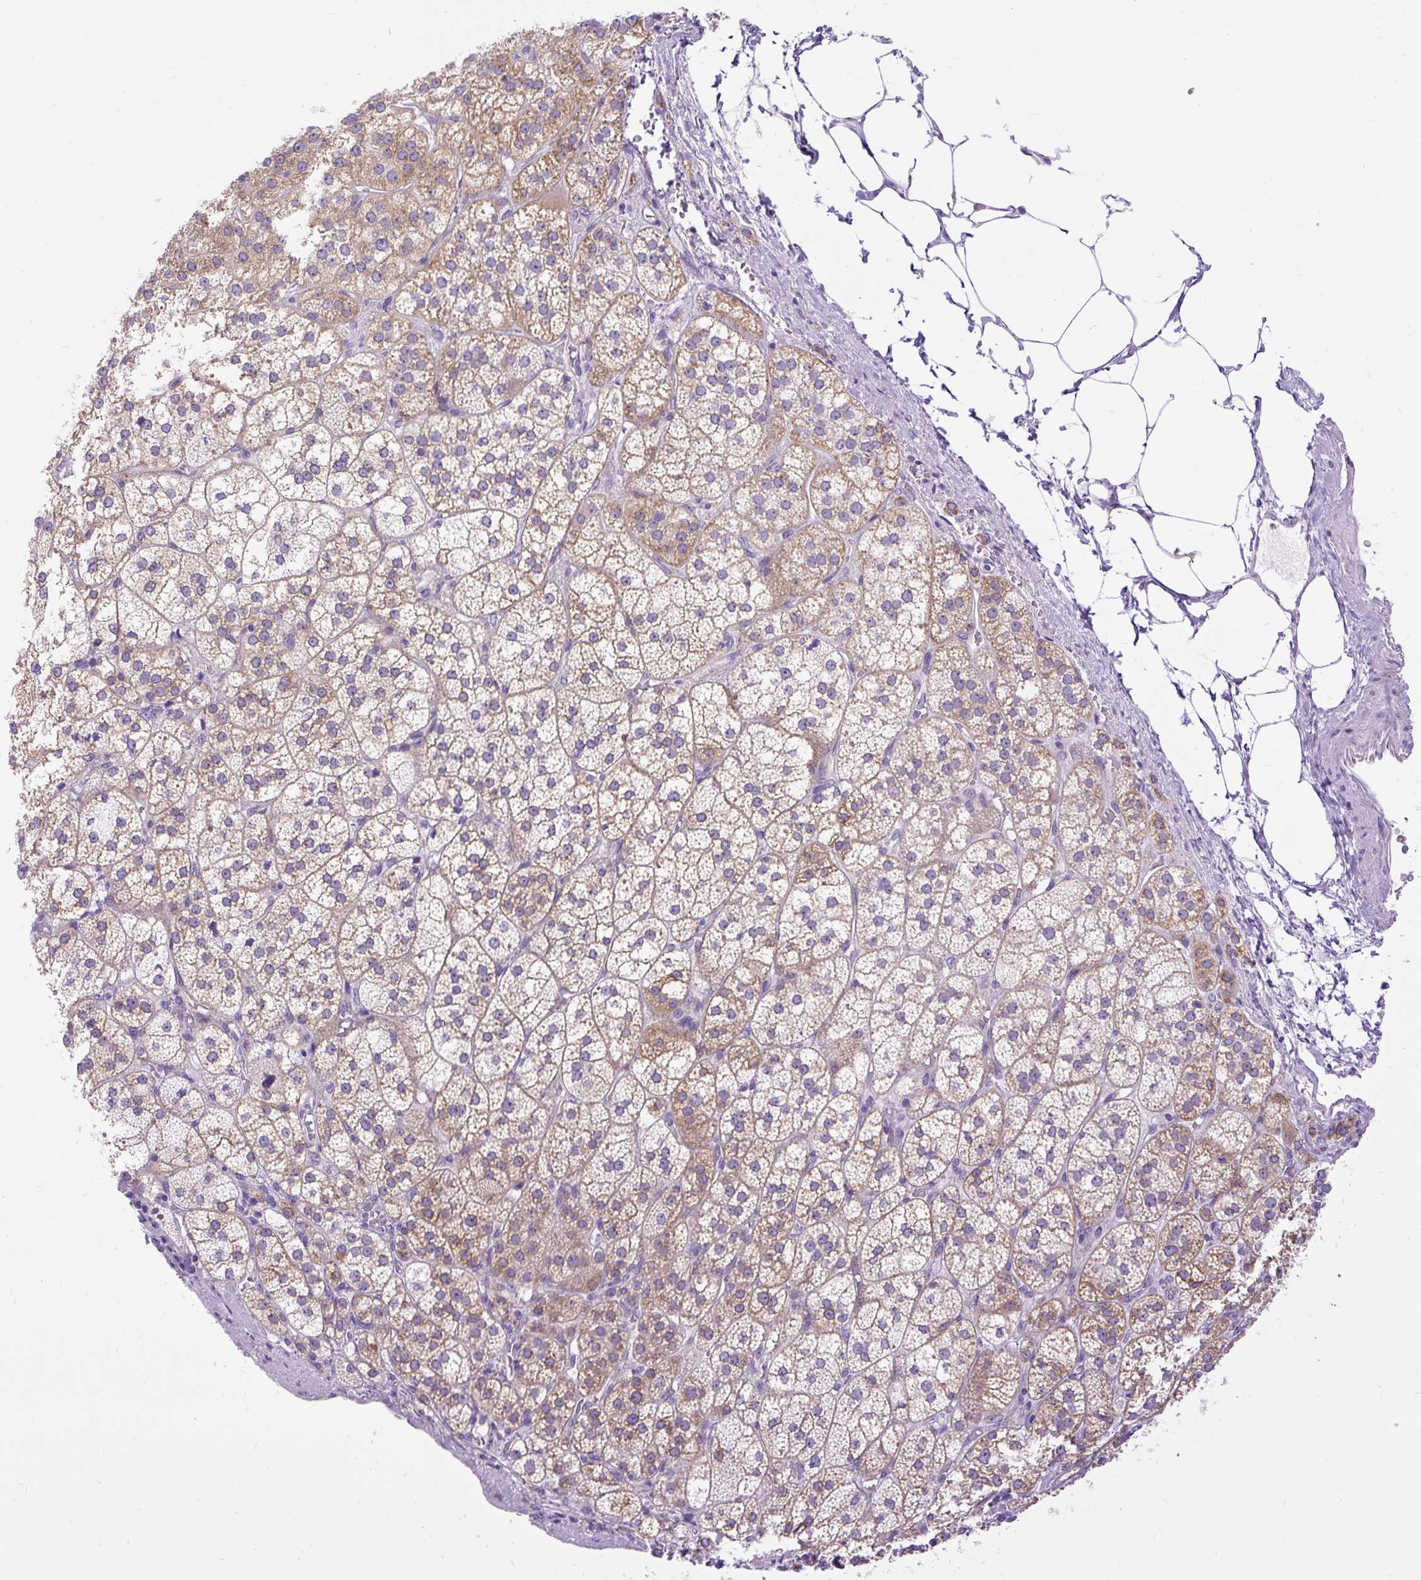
{"staining": {"intensity": "moderate", "quantity": "25%-75%", "location": "cytoplasmic/membranous"}, "tissue": "adrenal gland", "cell_type": "Glandular cells", "image_type": "normal", "snomed": [{"axis": "morphology", "description": "Normal tissue, NOS"}, {"axis": "topography", "description": "Adrenal gland"}], "caption": "The immunohistochemical stain labels moderate cytoplasmic/membranous expression in glandular cells of unremarkable adrenal gland. The staining was performed using DAB (3,3'-diaminobenzidine), with brown indicating positive protein expression. Nuclei are stained blue with hematoxylin.", "gene": "SYBU", "patient": {"sex": "female", "age": 60}}